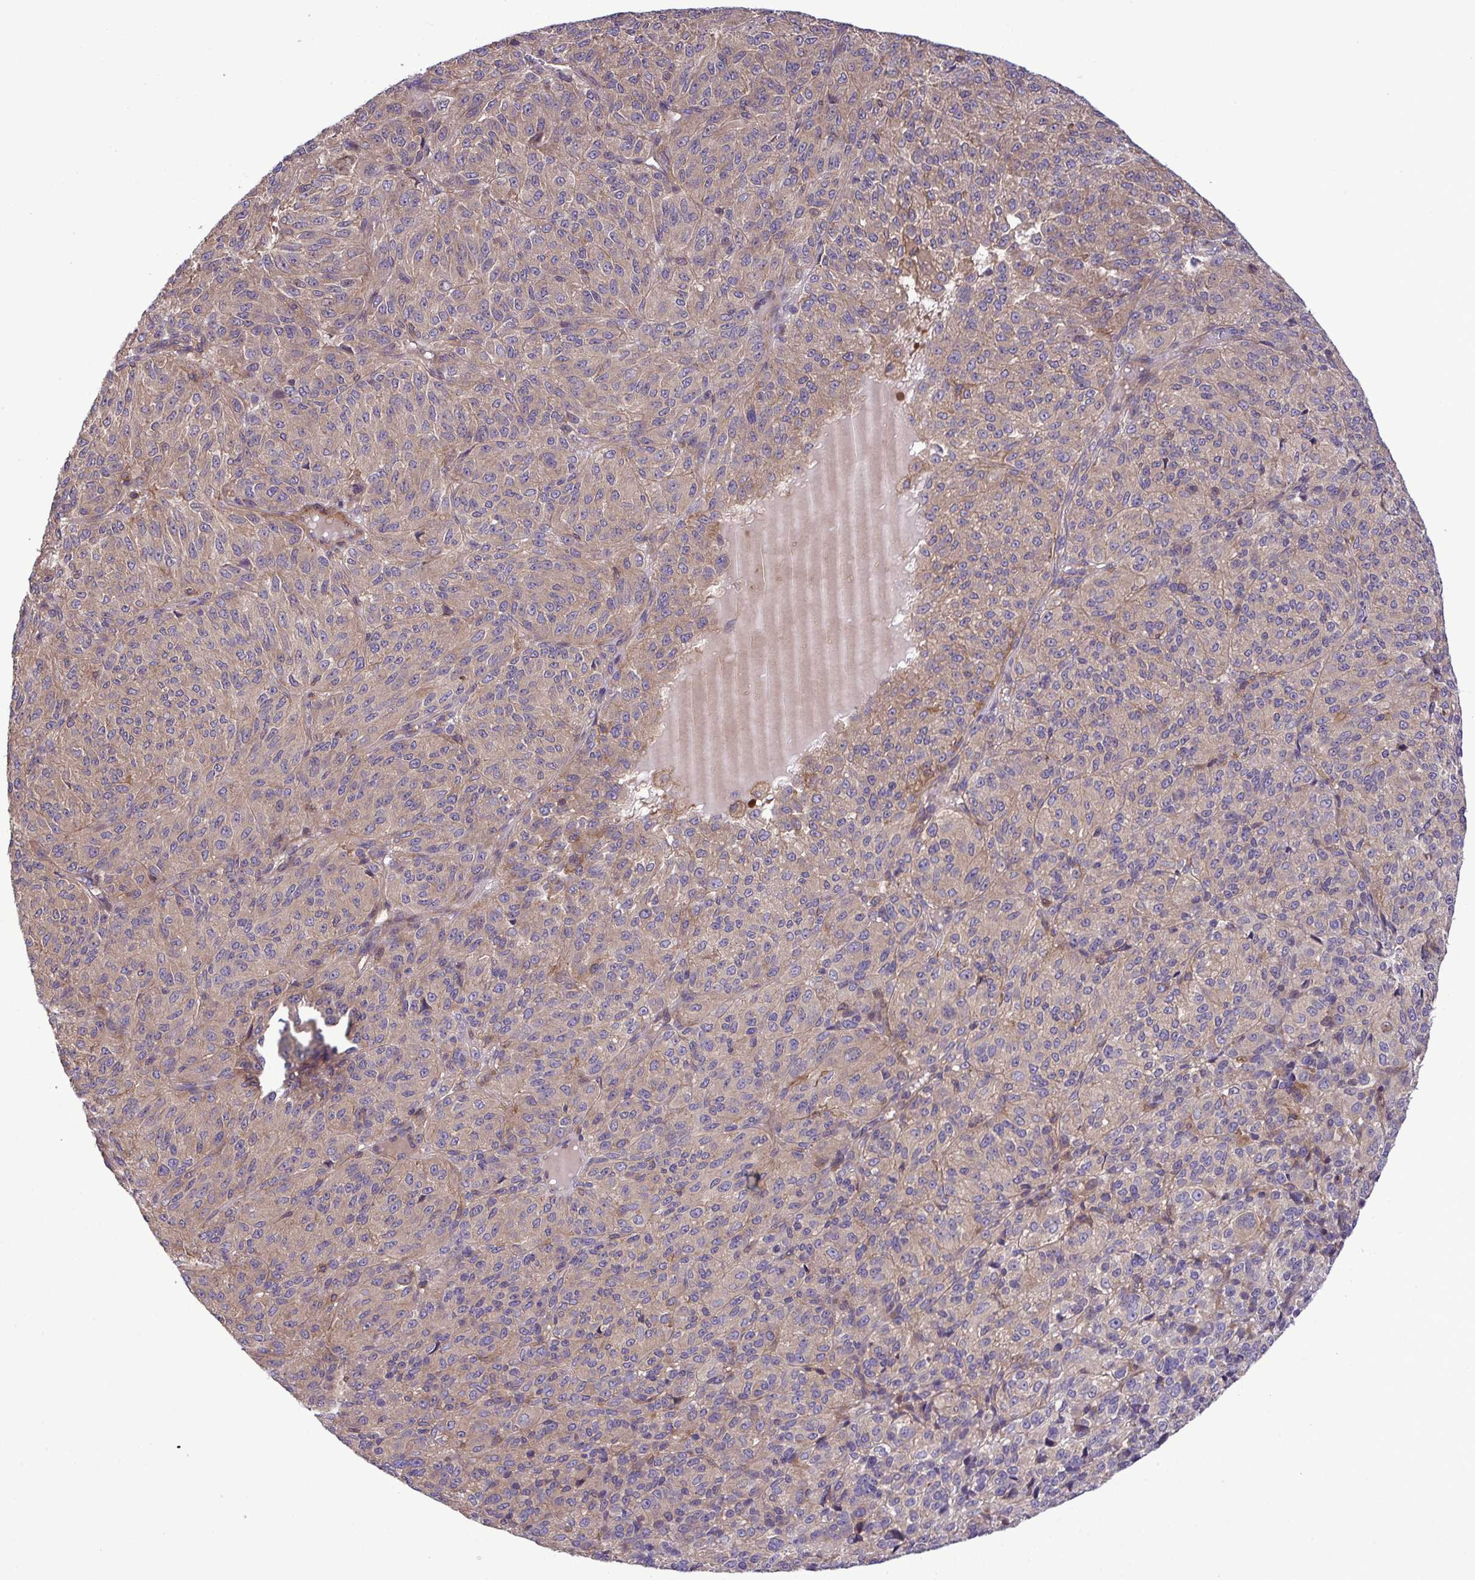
{"staining": {"intensity": "weak", "quantity": "25%-75%", "location": "cytoplasmic/membranous"}, "tissue": "melanoma", "cell_type": "Tumor cells", "image_type": "cancer", "snomed": [{"axis": "morphology", "description": "Malignant melanoma, Metastatic site"}, {"axis": "topography", "description": "Brain"}], "caption": "Malignant melanoma (metastatic site) tissue shows weak cytoplasmic/membranous positivity in approximately 25%-75% of tumor cells, visualized by immunohistochemistry.", "gene": "GRB14", "patient": {"sex": "female", "age": 56}}